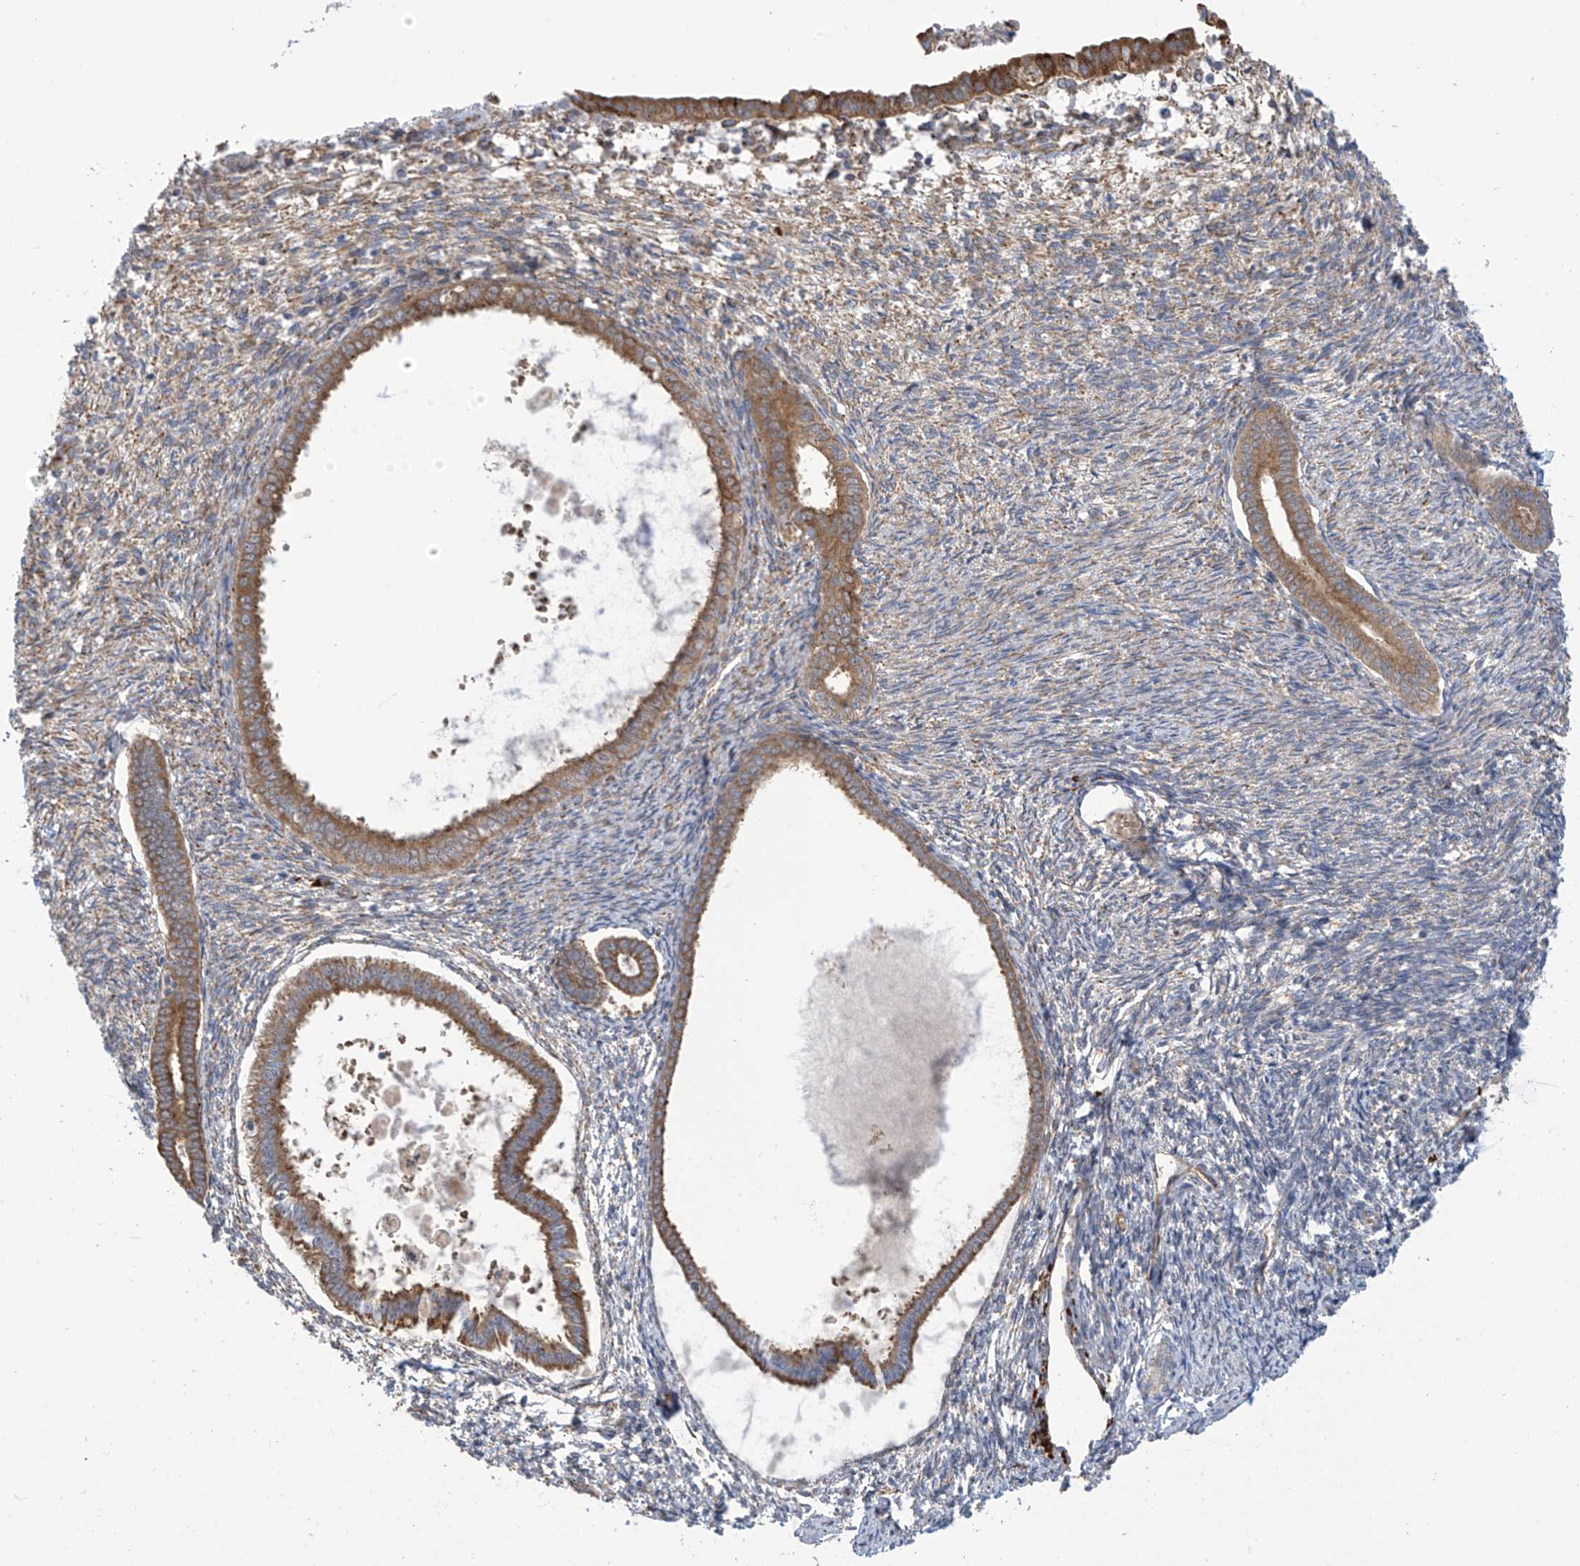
{"staining": {"intensity": "negative", "quantity": "none", "location": "none"}, "tissue": "endometrium", "cell_type": "Cells in endometrial stroma", "image_type": "normal", "snomed": [{"axis": "morphology", "description": "Normal tissue, NOS"}, {"axis": "topography", "description": "Endometrium"}], "caption": "Image shows no significant protein staining in cells in endometrial stroma of normal endometrium.", "gene": "KIAA1522", "patient": {"sex": "female", "age": 56}}